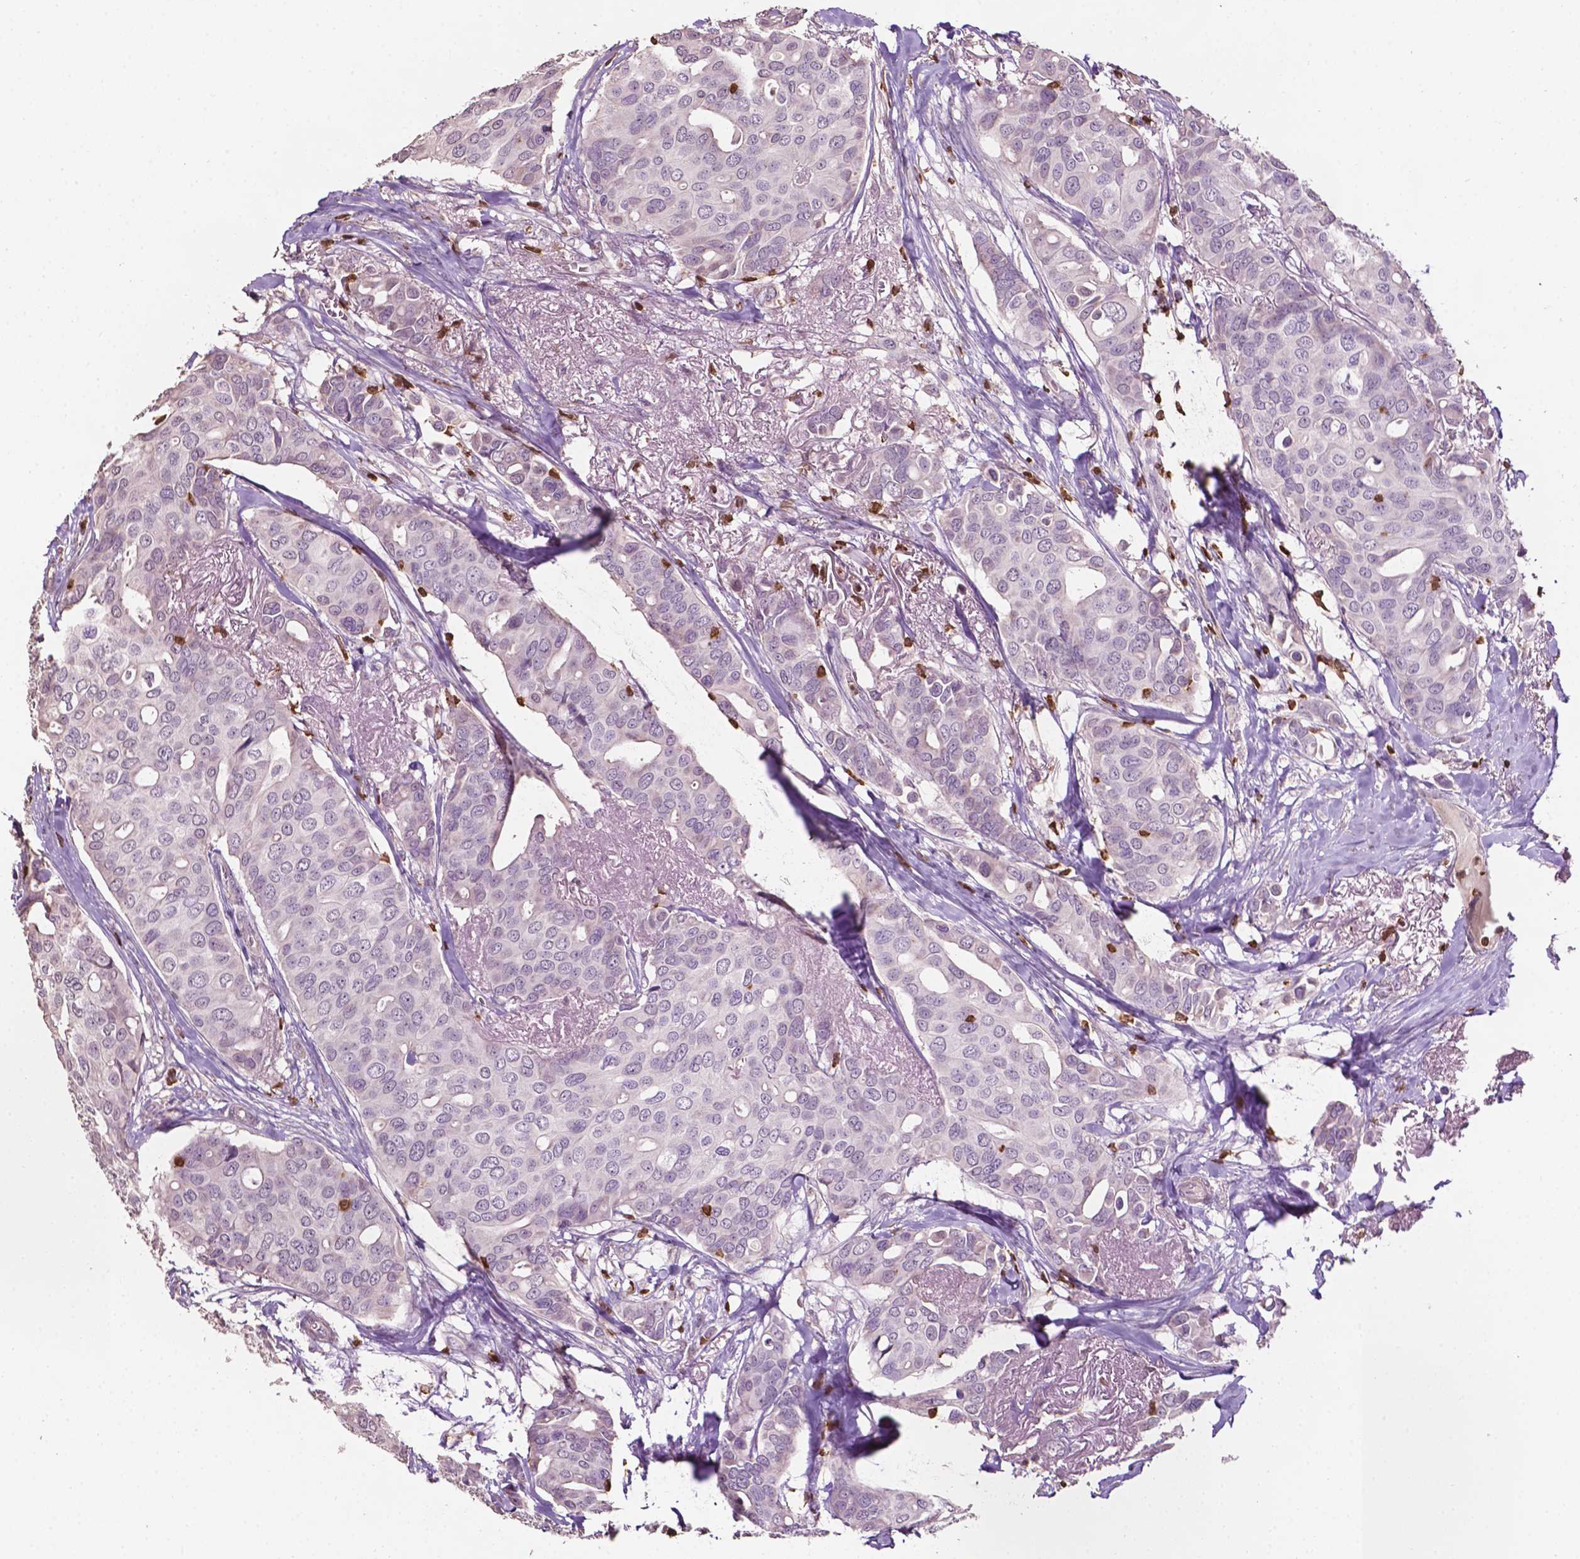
{"staining": {"intensity": "negative", "quantity": "none", "location": "none"}, "tissue": "breast cancer", "cell_type": "Tumor cells", "image_type": "cancer", "snomed": [{"axis": "morphology", "description": "Duct carcinoma"}, {"axis": "topography", "description": "Breast"}], "caption": "A micrograph of breast cancer (infiltrating ductal carcinoma) stained for a protein displays no brown staining in tumor cells. (DAB IHC with hematoxylin counter stain).", "gene": "TBC1D10C", "patient": {"sex": "female", "age": 54}}